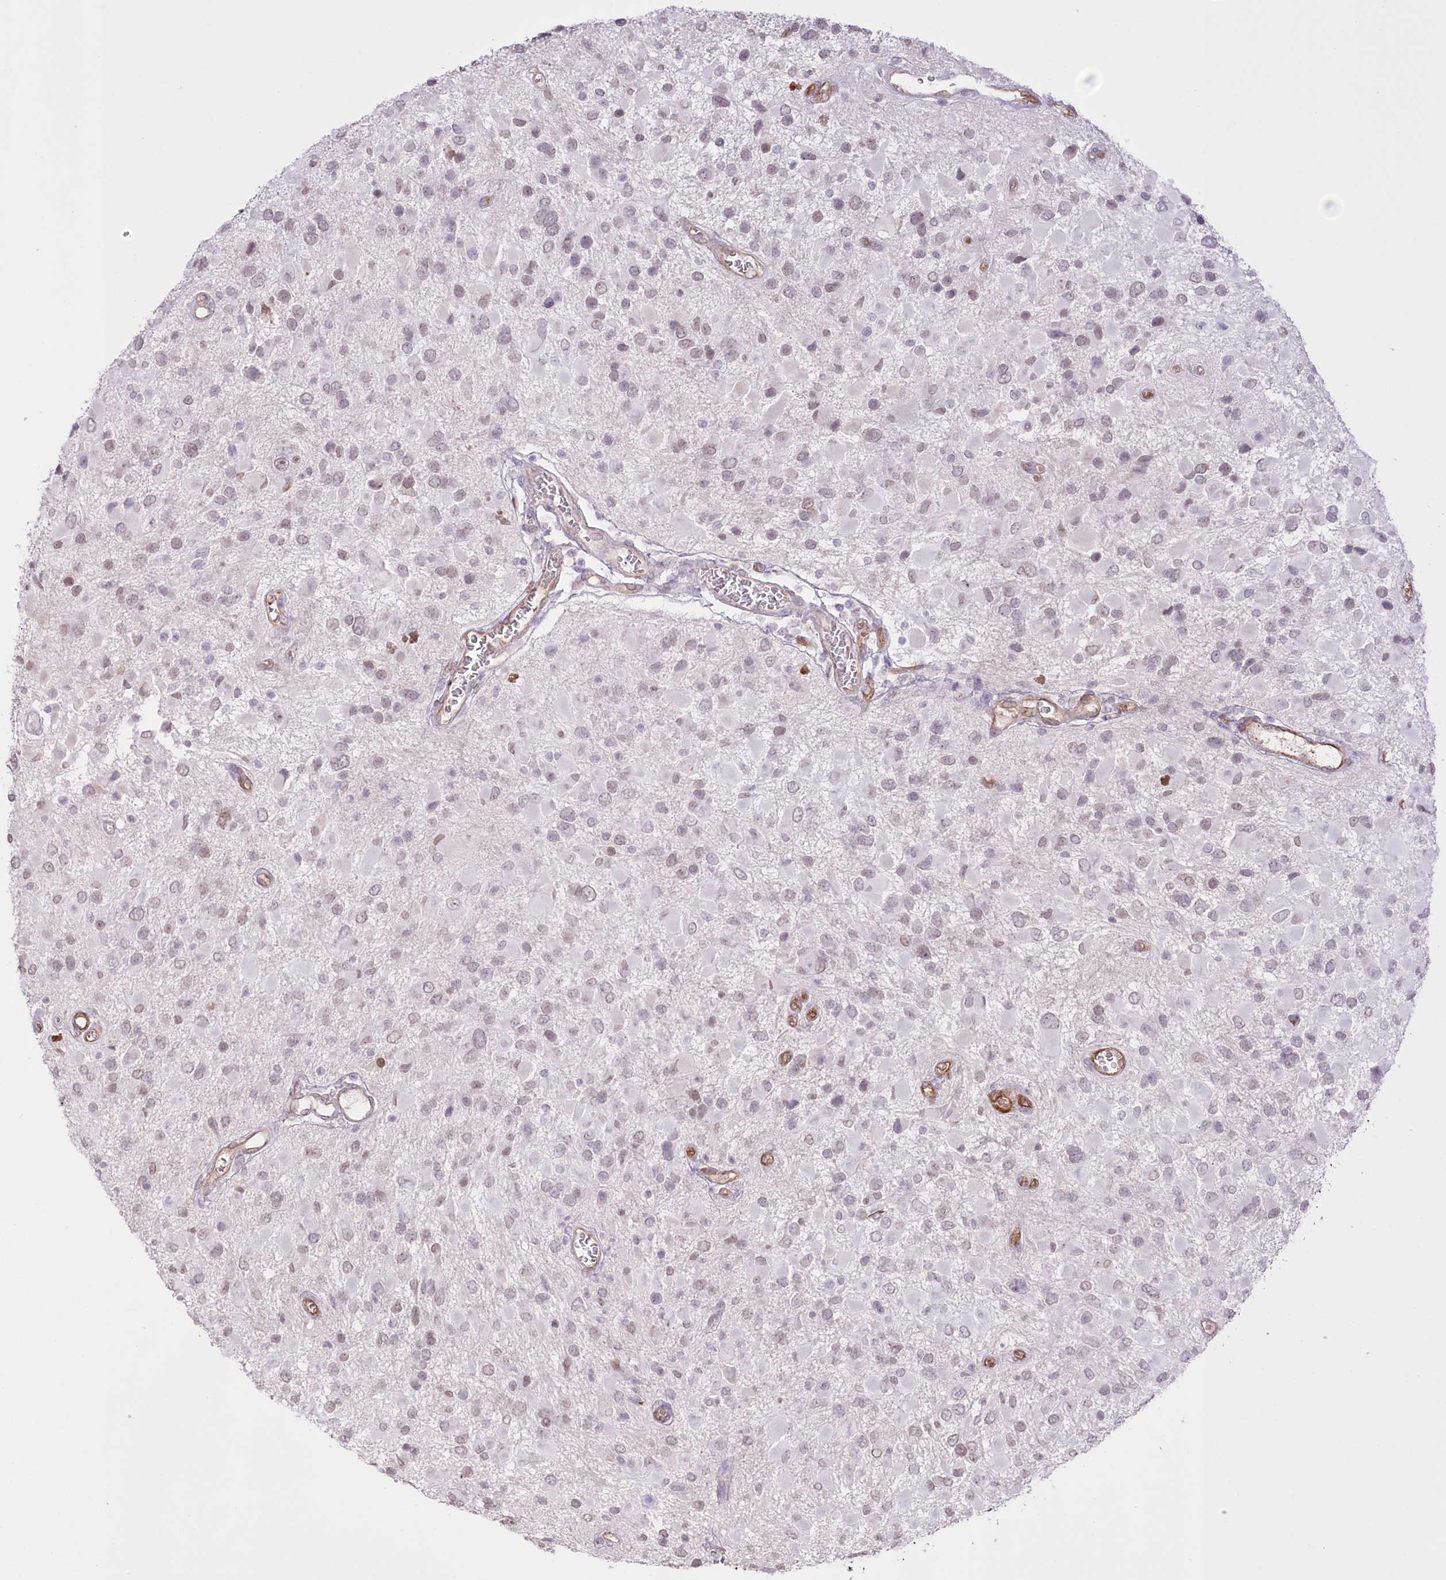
{"staining": {"intensity": "weak", "quantity": "<25%", "location": "nuclear"}, "tissue": "glioma", "cell_type": "Tumor cells", "image_type": "cancer", "snomed": [{"axis": "morphology", "description": "Glioma, malignant, High grade"}, {"axis": "topography", "description": "Brain"}], "caption": "Tumor cells are negative for brown protein staining in glioma. (IHC, brightfield microscopy, high magnification).", "gene": "SLC39A10", "patient": {"sex": "male", "age": 53}}